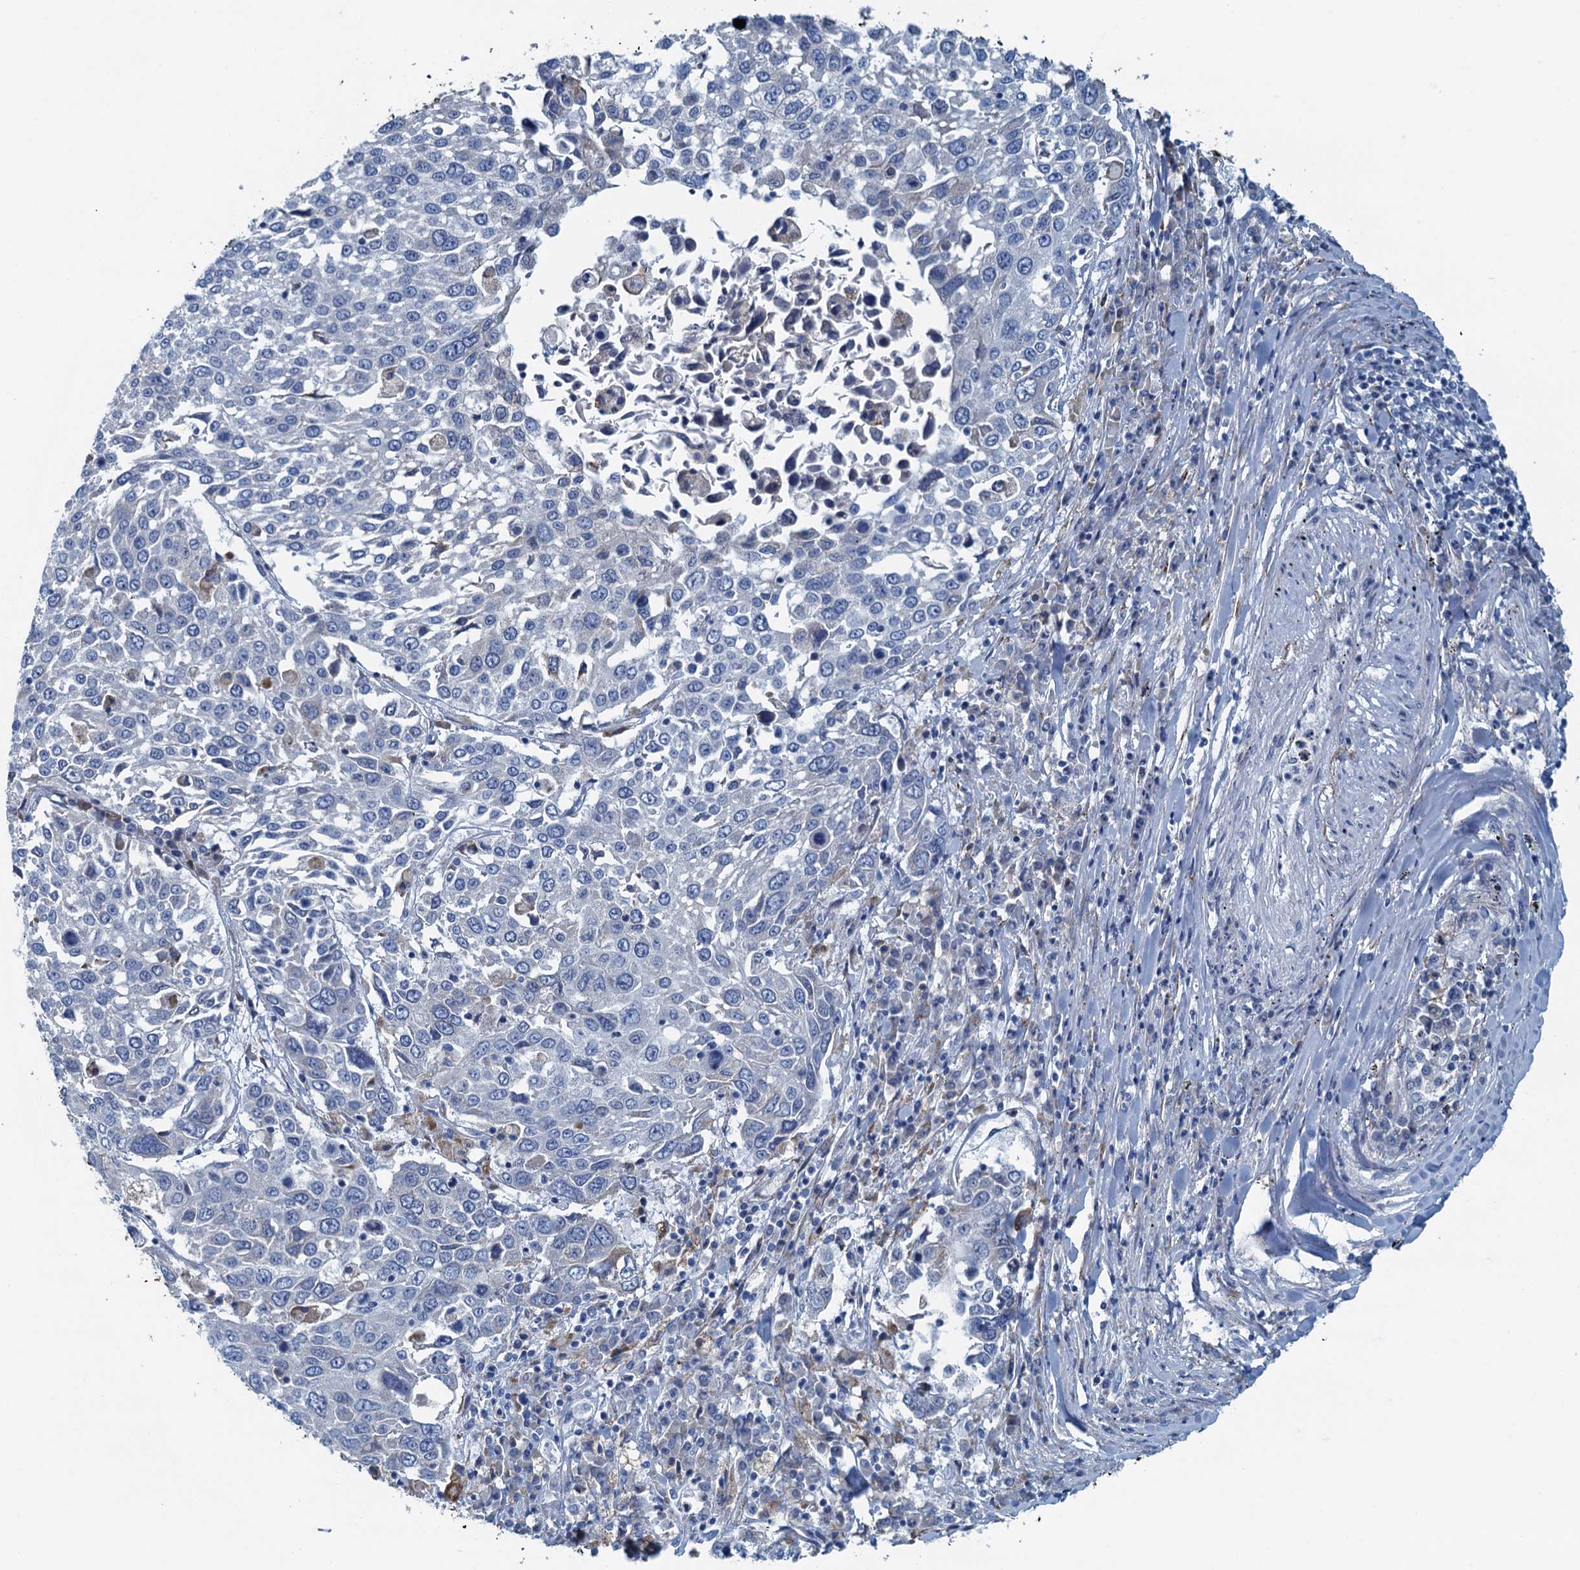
{"staining": {"intensity": "negative", "quantity": "none", "location": "none"}, "tissue": "lung cancer", "cell_type": "Tumor cells", "image_type": "cancer", "snomed": [{"axis": "morphology", "description": "Squamous cell carcinoma, NOS"}, {"axis": "topography", "description": "Lung"}], "caption": "The immunohistochemistry image has no significant expression in tumor cells of lung squamous cell carcinoma tissue. (Stains: DAB (3,3'-diaminobenzidine) IHC with hematoxylin counter stain, Microscopy: brightfield microscopy at high magnification).", "gene": "C10orf88", "patient": {"sex": "male", "age": 65}}